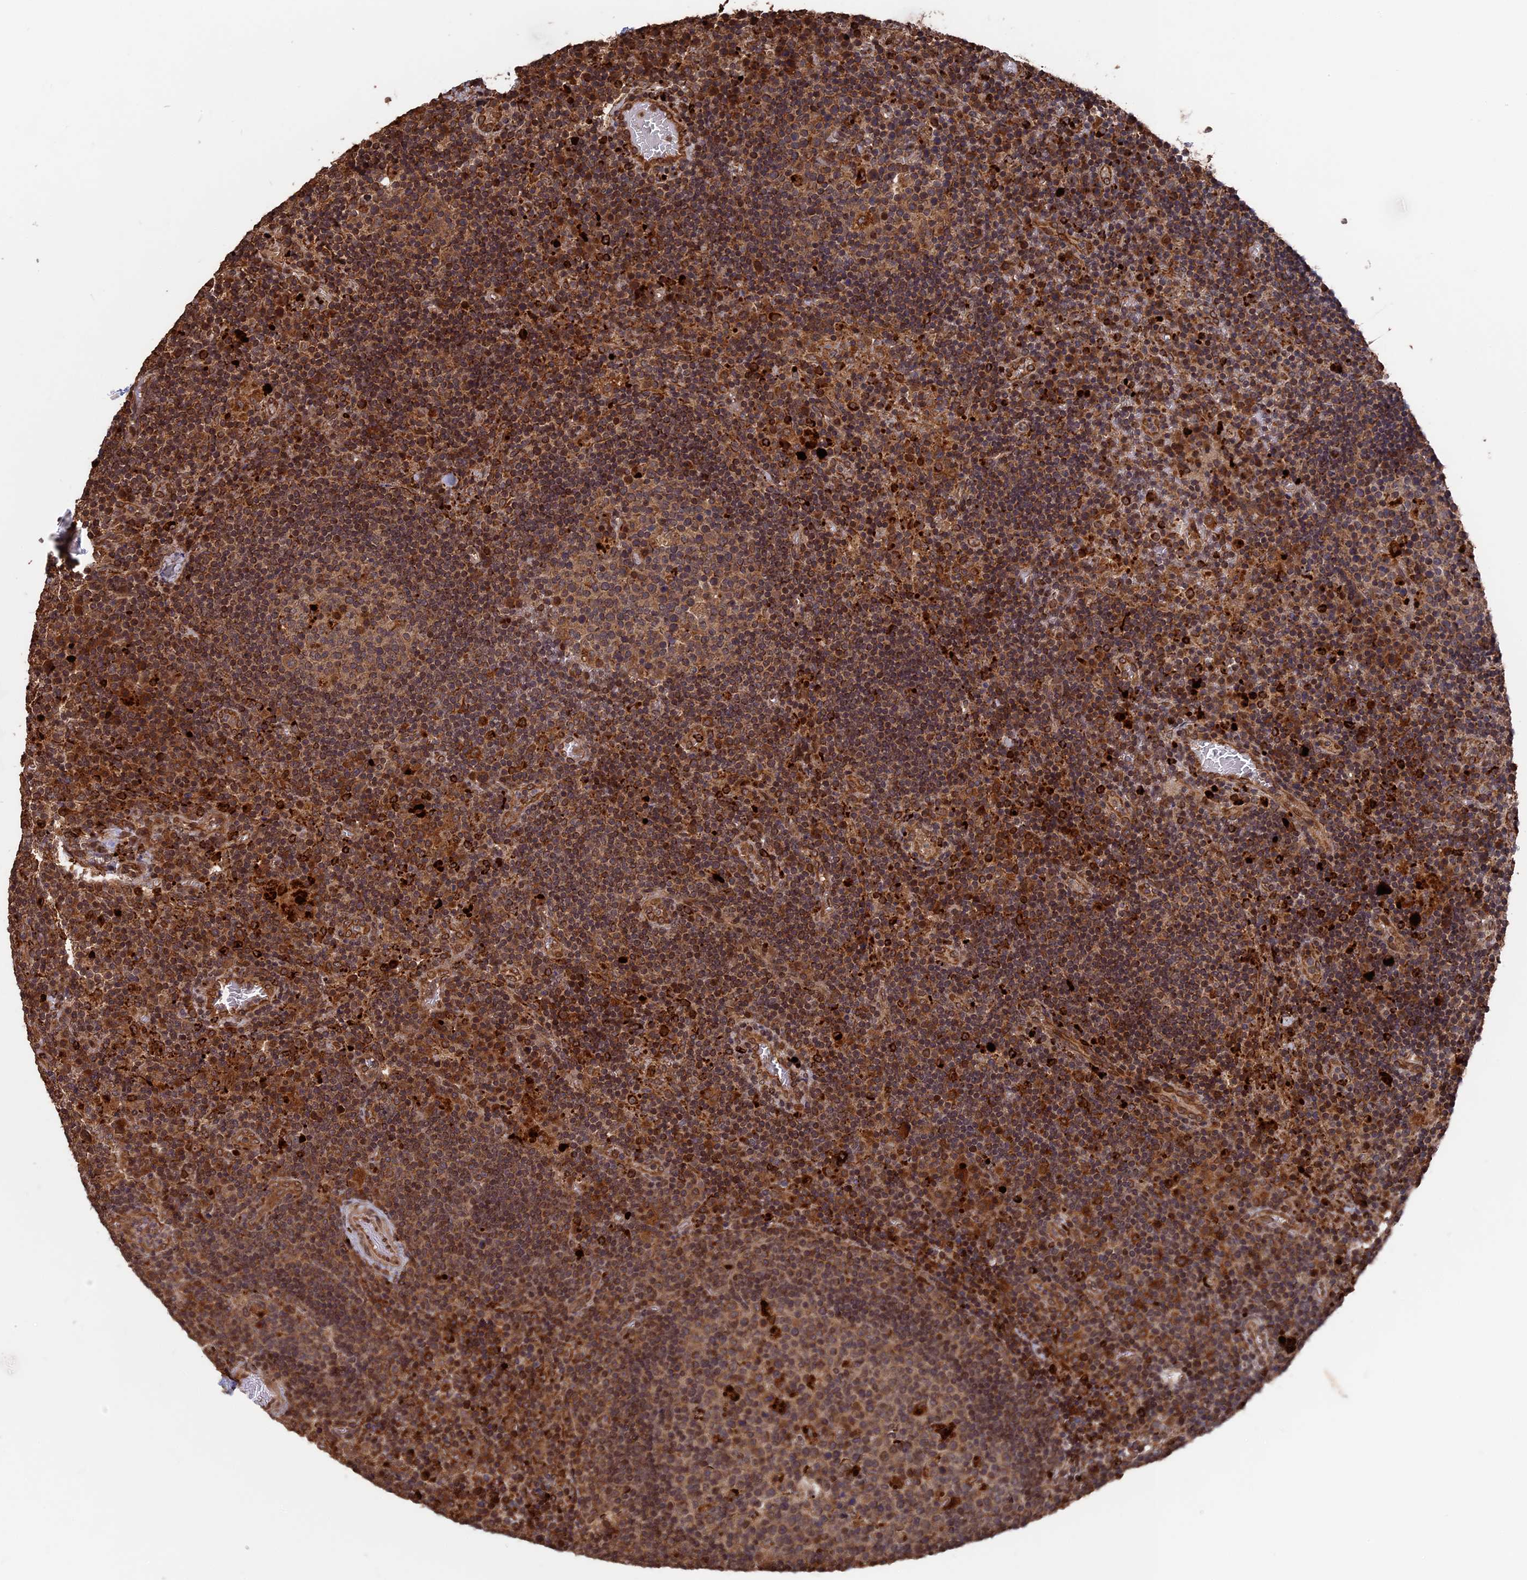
{"staining": {"intensity": "moderate", "quantity": ">75%", "location": "cytoplasmic/membranous"}, "tissue": "lymph node", "cell_type": "Germinal center cells", "image_type": "normal", "snomed": [{"axis": "morphology", "description": "Normal tissue, NOS"}, {"axis": "topography", "description": "Lymph node"}], "caption": "This image demonstrates normal lymph node stained with immunohistochemistry (IHC) to label a protein in brown. The cytoplasmic/membranous of germinal center cells show moderate positivity for the protein. Nuclei are counter-stained blue.", "gene": "TELO2", "patient": {"sex": "male", "age": 58}}